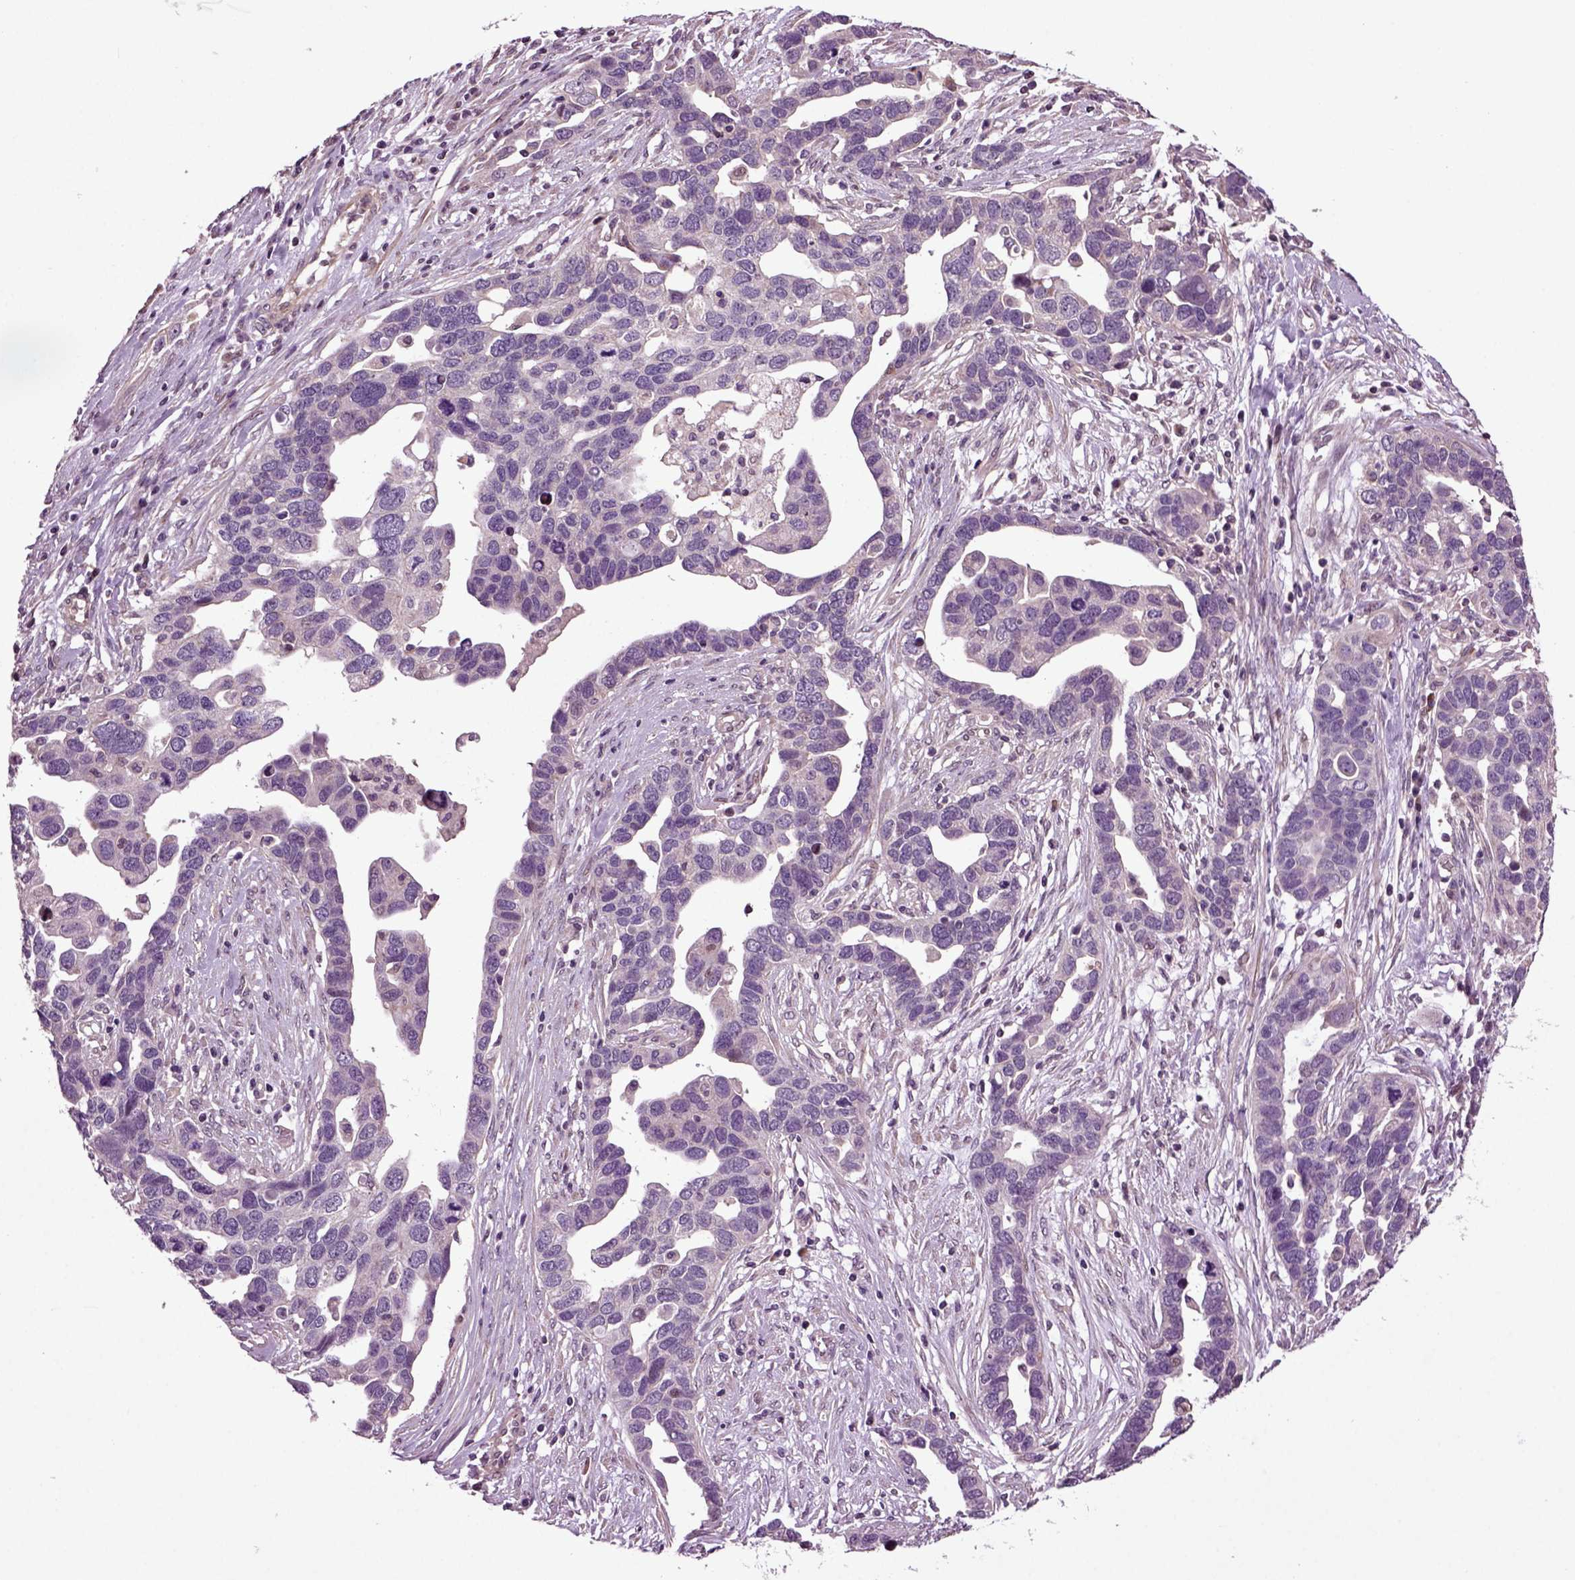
{"staining": {"intensity": "negative", "quantity": "none", "location": "none"}, "tissue": "ovarian cancer", "cell_type": "Tumor cells", "image_type": "cancer", "snomed": [{"axis": "morphology", "description": "Cystadenocarcinoma, serous, NOS"}, {"axis": "topography", "description": "Ovary"}], "caption": "Immunohistochemistry (IHC) photomicrograph of serous cystadenocarcinoma (ovarian) stained for a protein (brown), which reveals no staining in tumor cells.", "gene": "HAGHL", "patient": {"sex": "female", "age": 54}}